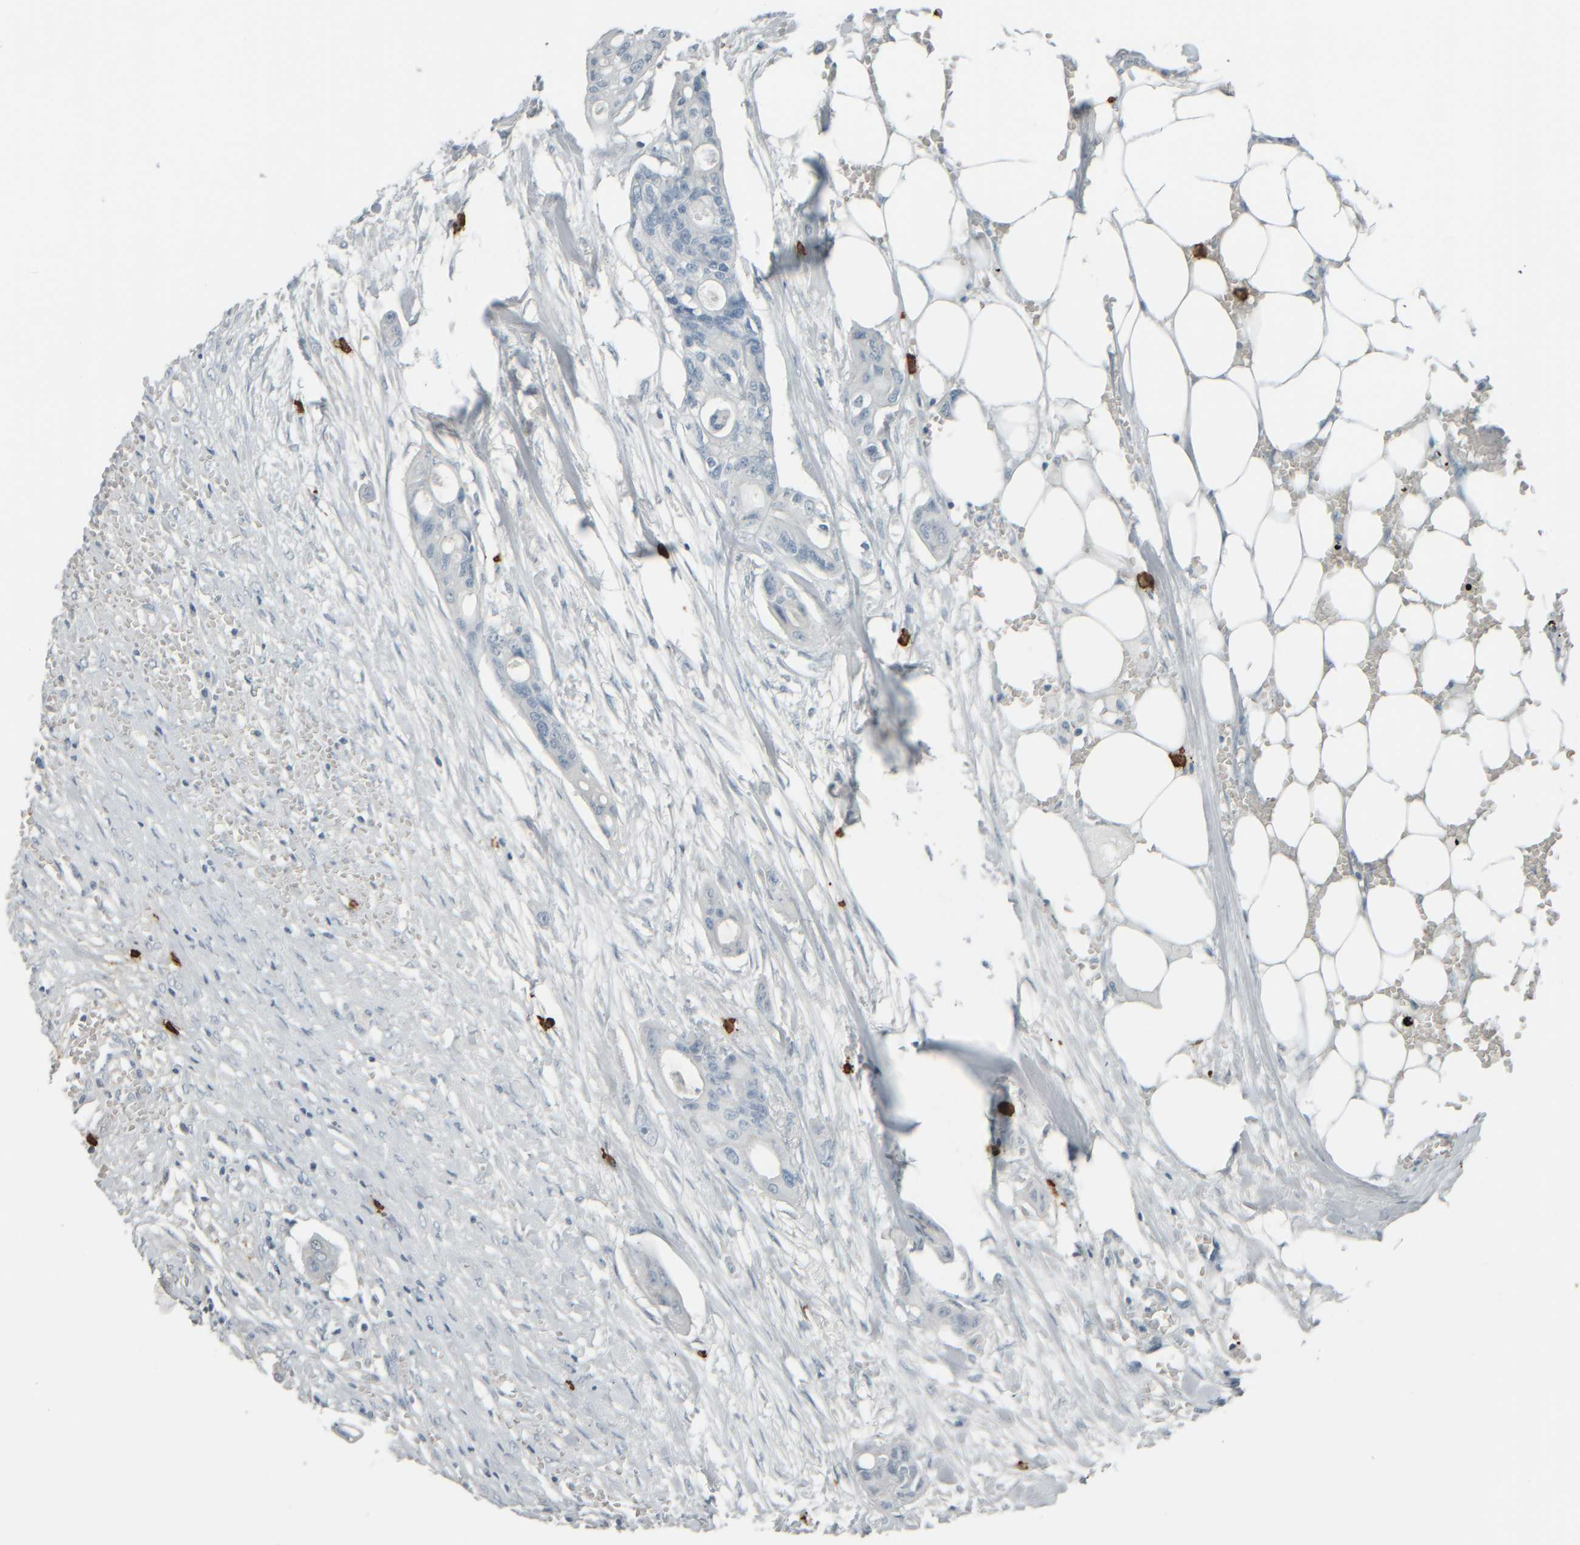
{"staining": {"intensity": "negative", "quantity": "none", "location": "none"}, "tissue": "colorectal cancer", "cell_type": "Tumor cells", "image_type": "cancer", "snomed": [{"axis": "morphology", "description": "Adenocarcinoma, NOS"}, {"axis": "topography", "description": "Colon"}], "caption": "This is a image of immunohistochemistry (IHC) staining of adenocarcinoma (colorectal), which shows no expression in tumor cells.", "gene": "TPSAB1", "patient": {"sex": "female", "age": 57}}